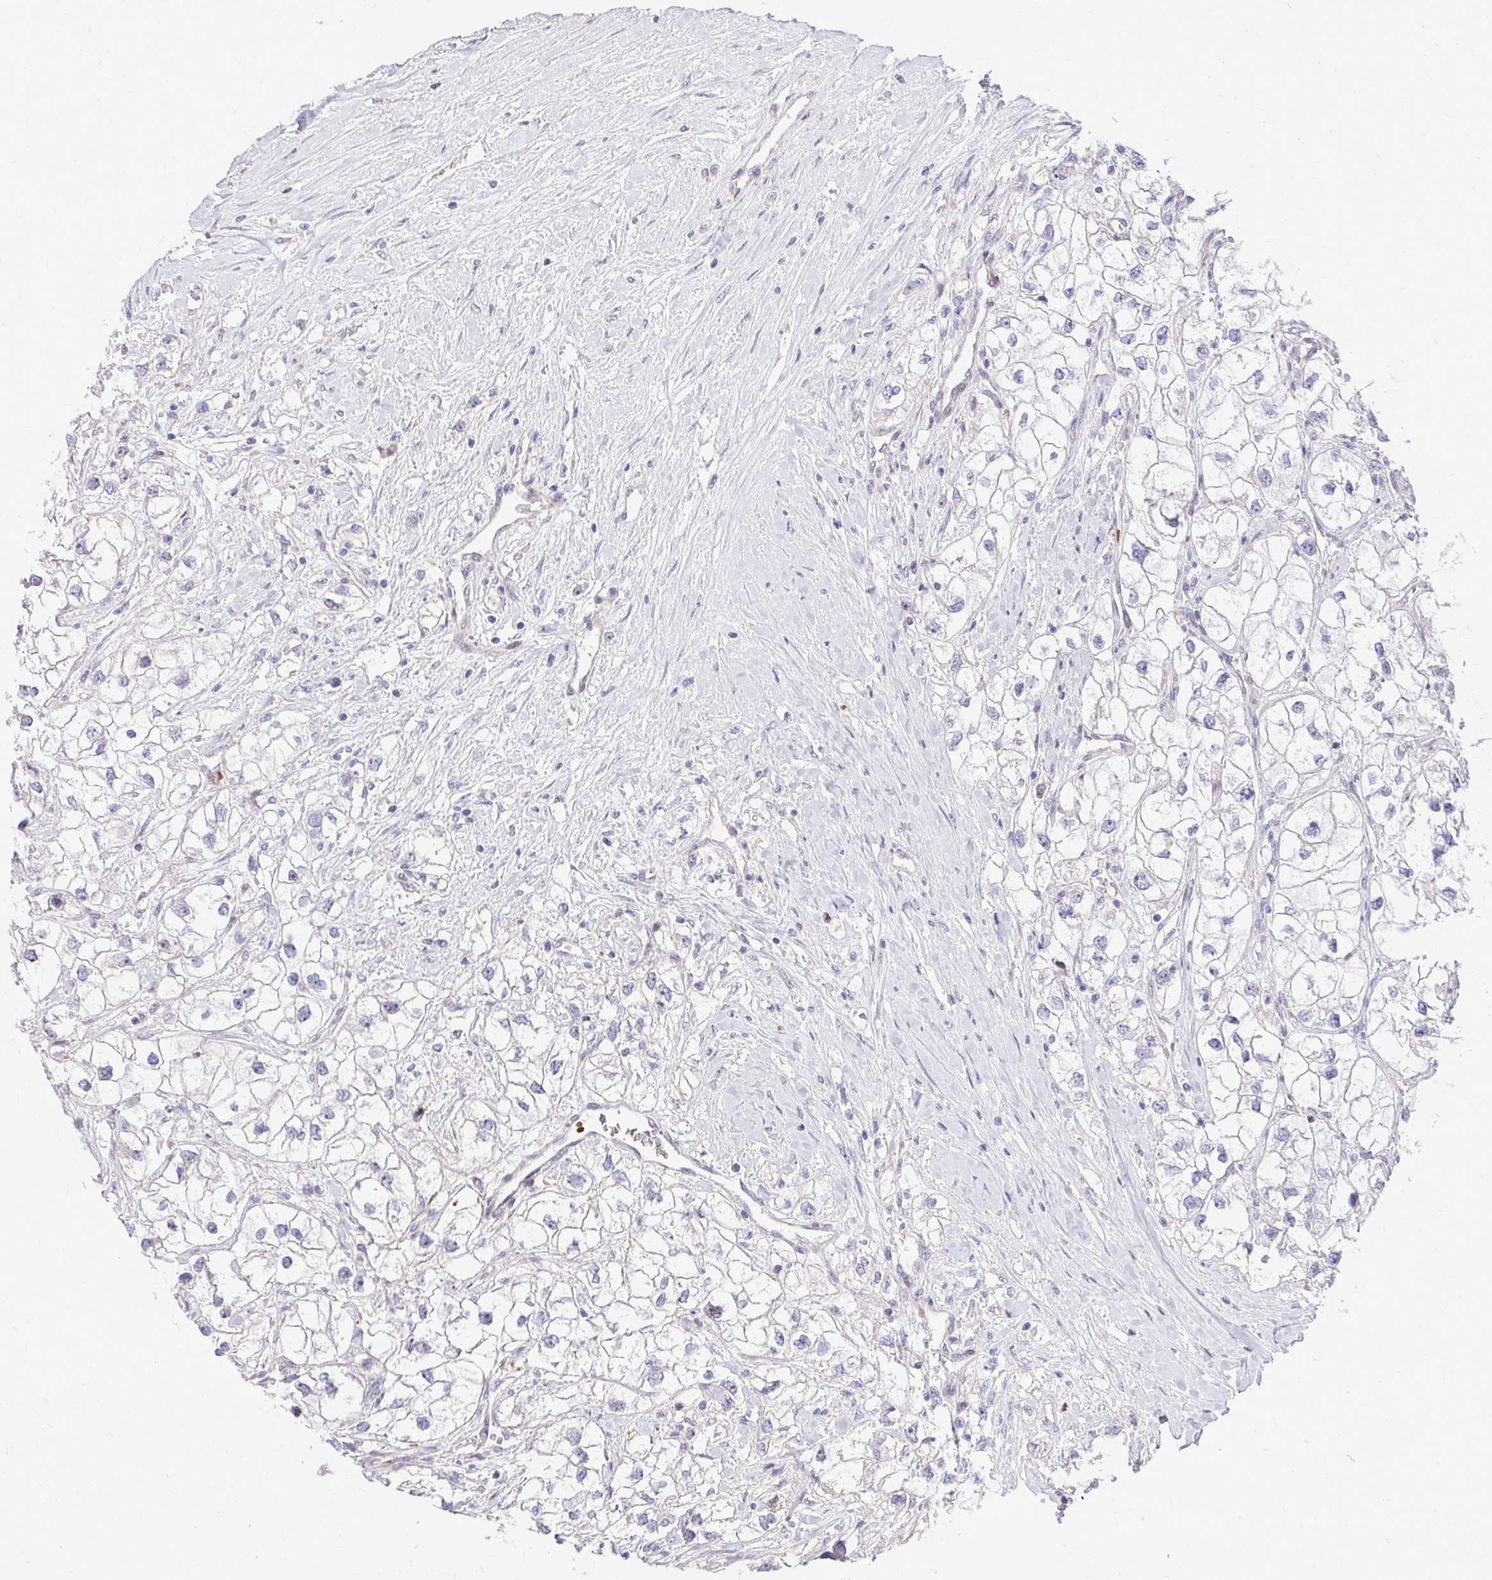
{"staining": {"intensity": "negative", "quantity": "none", "location": "none"}, "tissue": "renal cancer", "cell_type": "Tumor cells", "image_type": "cancer", "snomed": [{"axis": "morphology", "description": "Adenocarcinoma, NOS"}, {"axis": "topography", "description": "Kidney"}], "caption": "Immunohistochemistry micrograph of human renal cancer (adenocarcinoma) stained for a protein (brown), which demonstrates no staining in tumor cells.", "gene": "DLX4", "patient": {"sex": "male", "age": 59}}